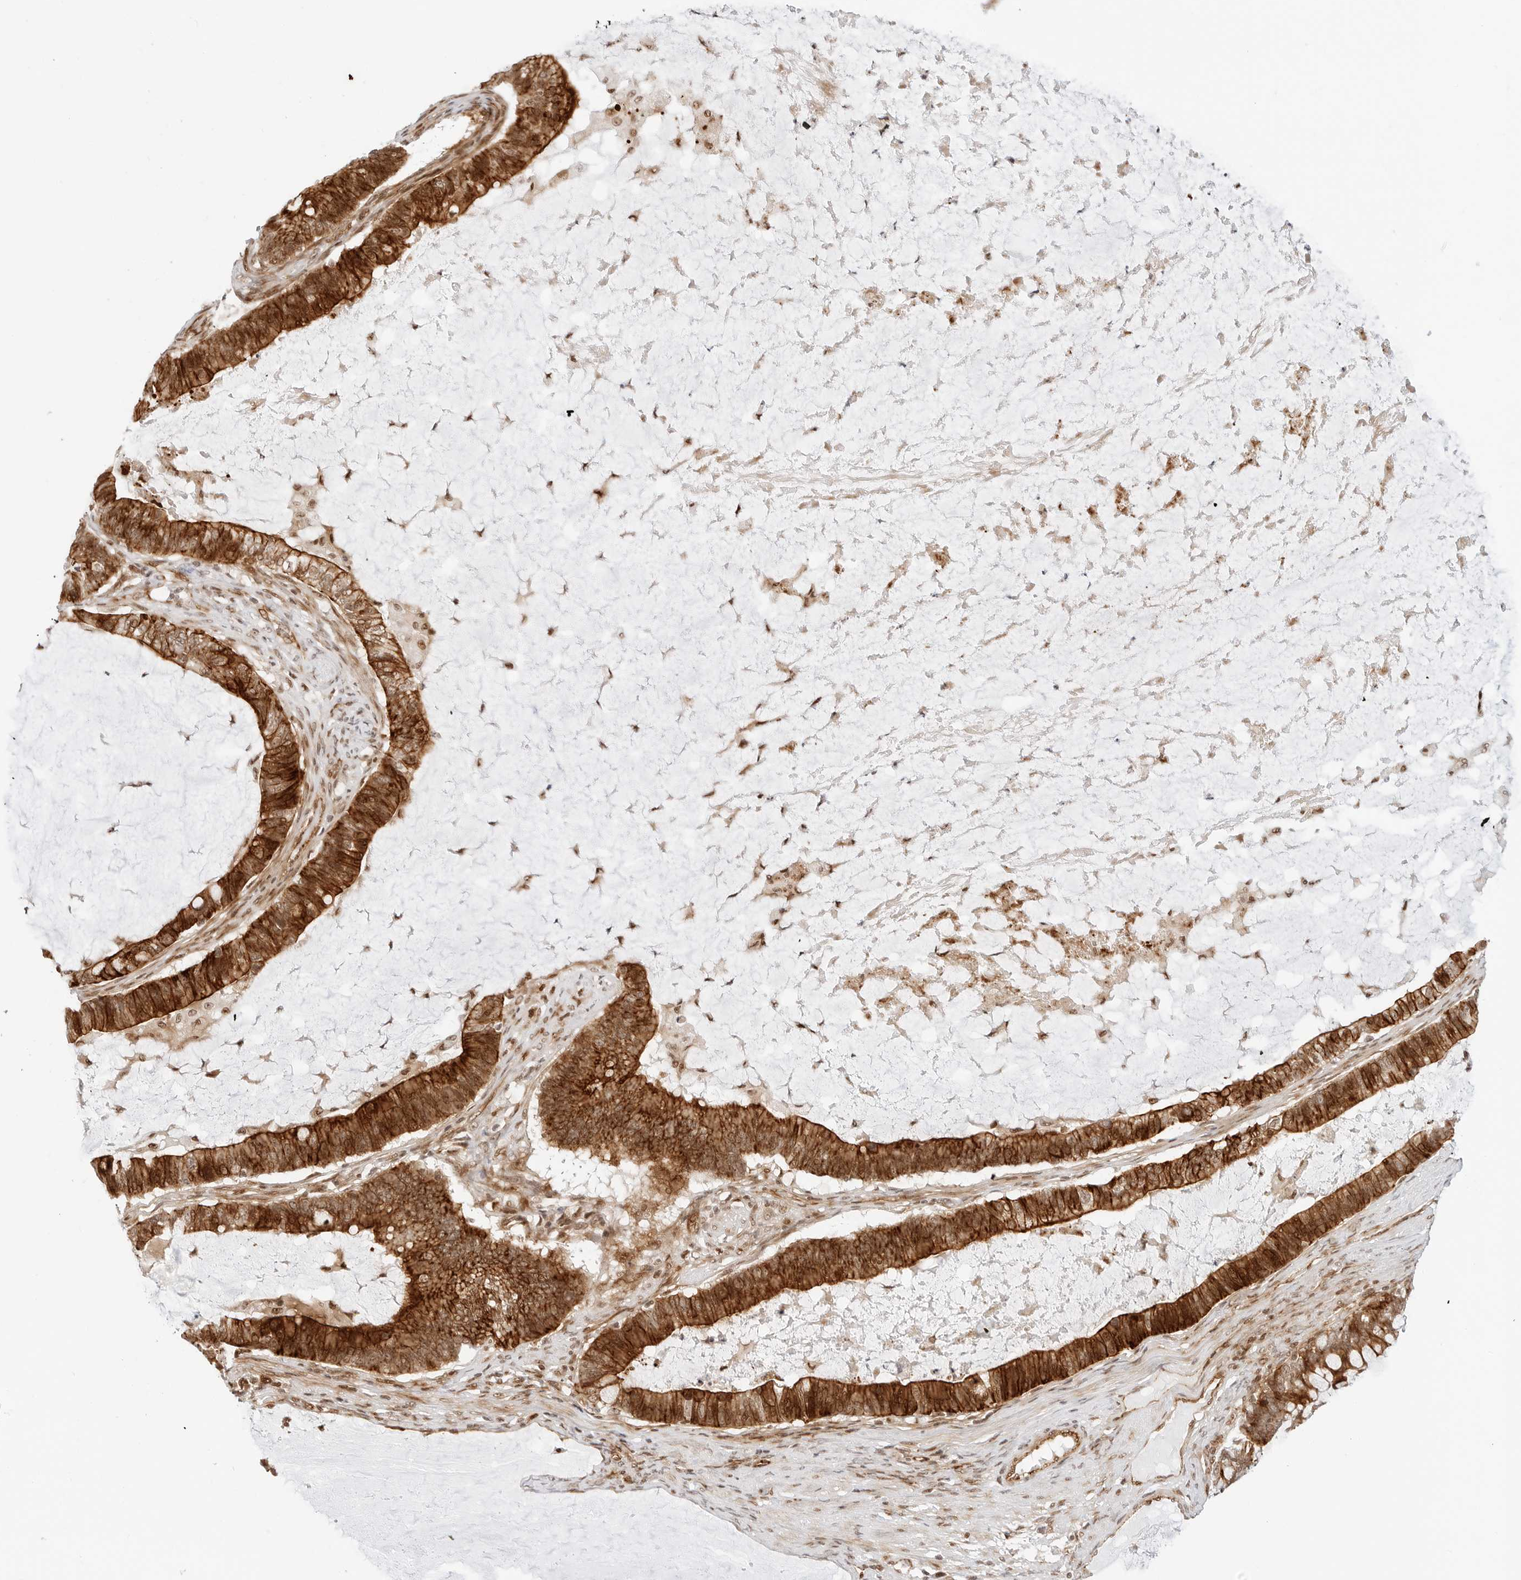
{"staining": {"intensity": "strong", "quantity": ">75%", "location": "cytoplasmic/membranous"}, "tissue": "ovarian cancer", "cell_type": "Tumor cells", "image_type": "cancer", "snomed": [{"axis": "morphology", "description": "Cystadenocarcinoma, mucinous, NOS"}, {"axis": "topography", "description": "Ovary"}], "caption": "This image reveals ovarian cancer stained with immunohistochemistry (IHC) to label a protein in brown. The cytoplasmic/membranous of tumor cells show strong positivity for the protein. Nuclei are counter-stained blue.", "gene": "ZNF613", "patient": {"sex": "female", "age": 61}}